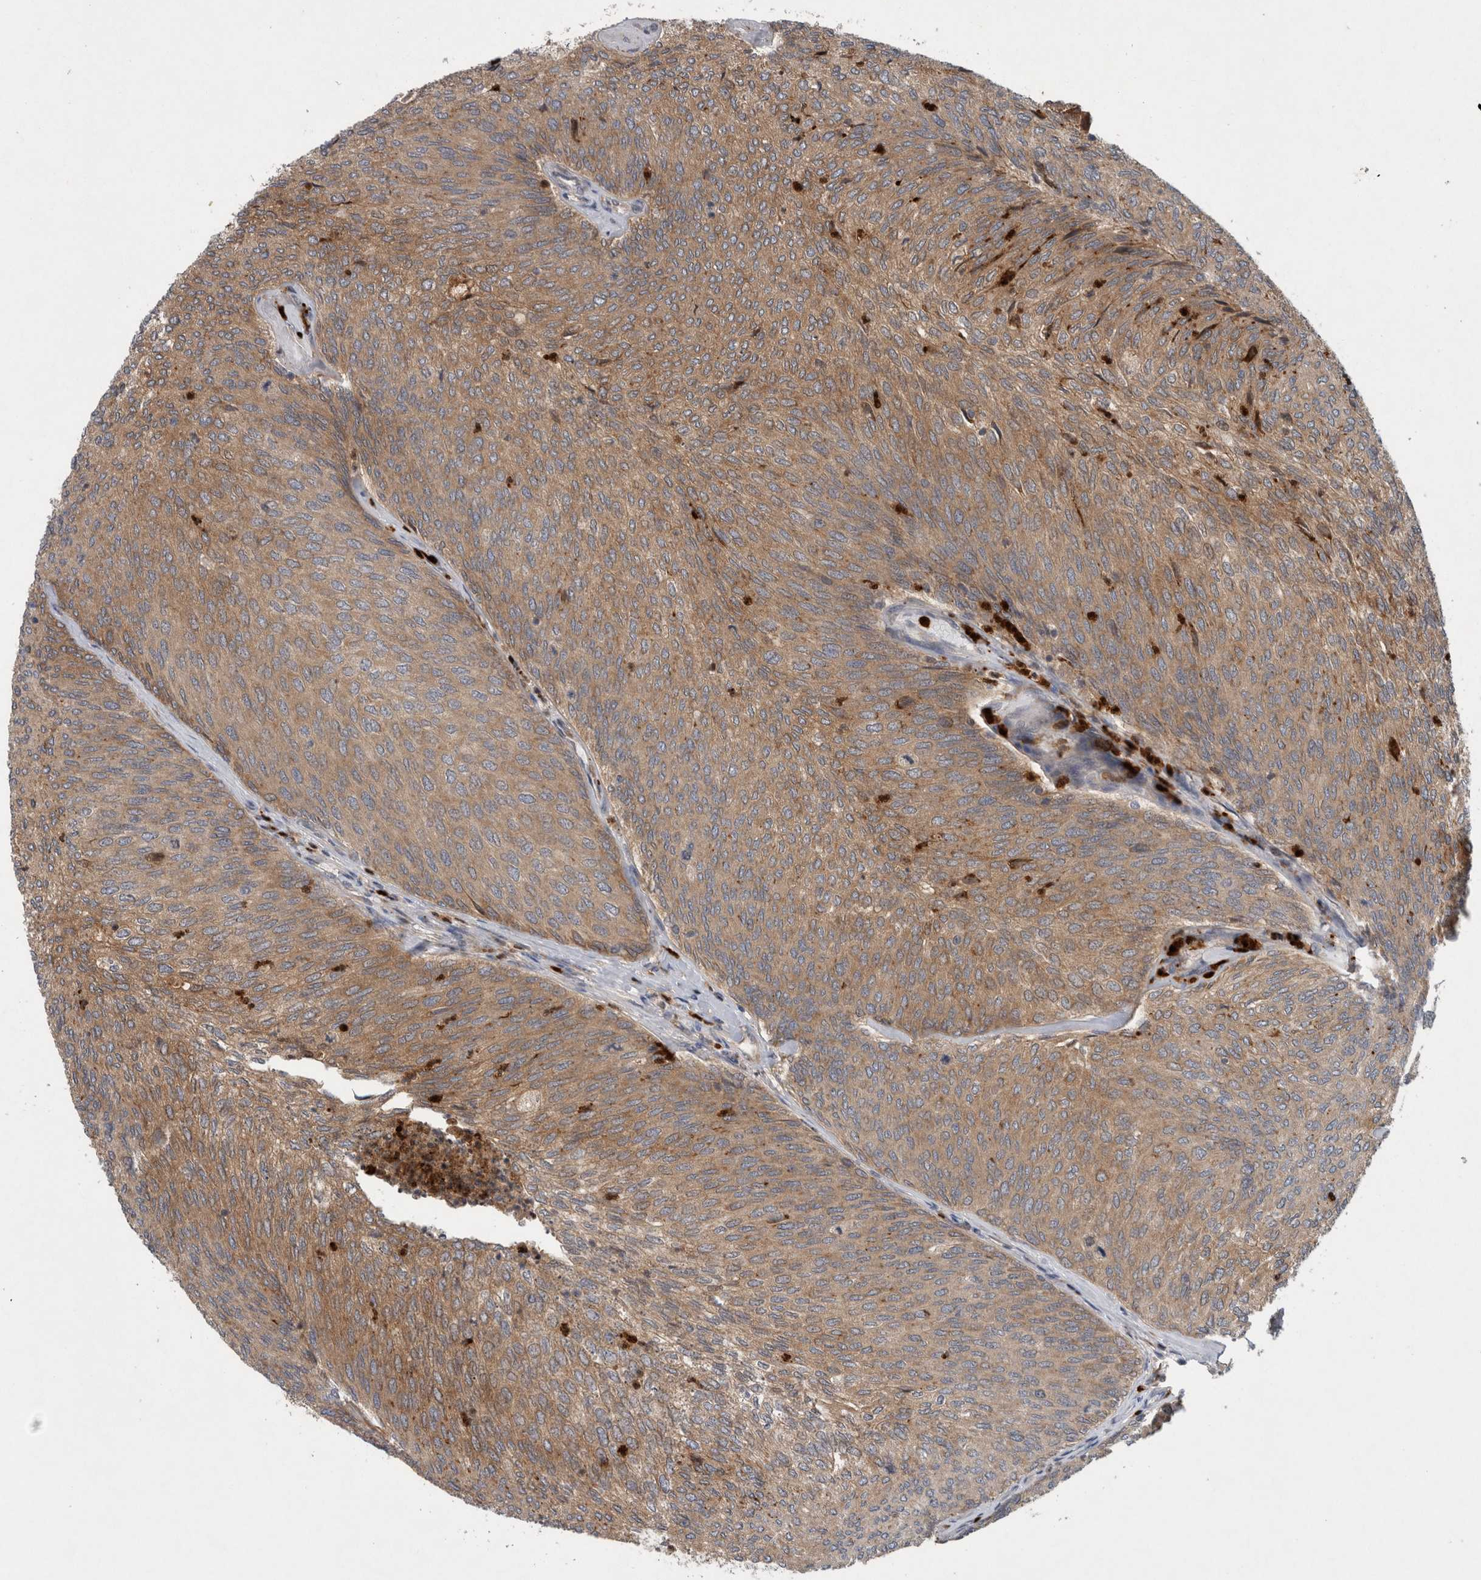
{"staining": {"intensity": "moderate", "quantity": ">75%", "location": "cytoplasmic/membranous"}, "tissue": "urothelial cancer", "cell_type": "Tumor cells", "image_type": "cancer", "snomed": [{"axis": "morphology", "description": "Urothelial carcinoma, Low grade"}, {"axis": "topography", "description": "Urinary bladder"}], "caption": "Immunohistochemistry histopathology image of human low-grade urothelial carcinoma stained for a protein (brown), which reveals medium levels of moderate cytoplasmic/membranous staining in approximately >75% of tumor cells.", "gene": "PDCD2", "patient": {"sex": "female", "age": 79}}